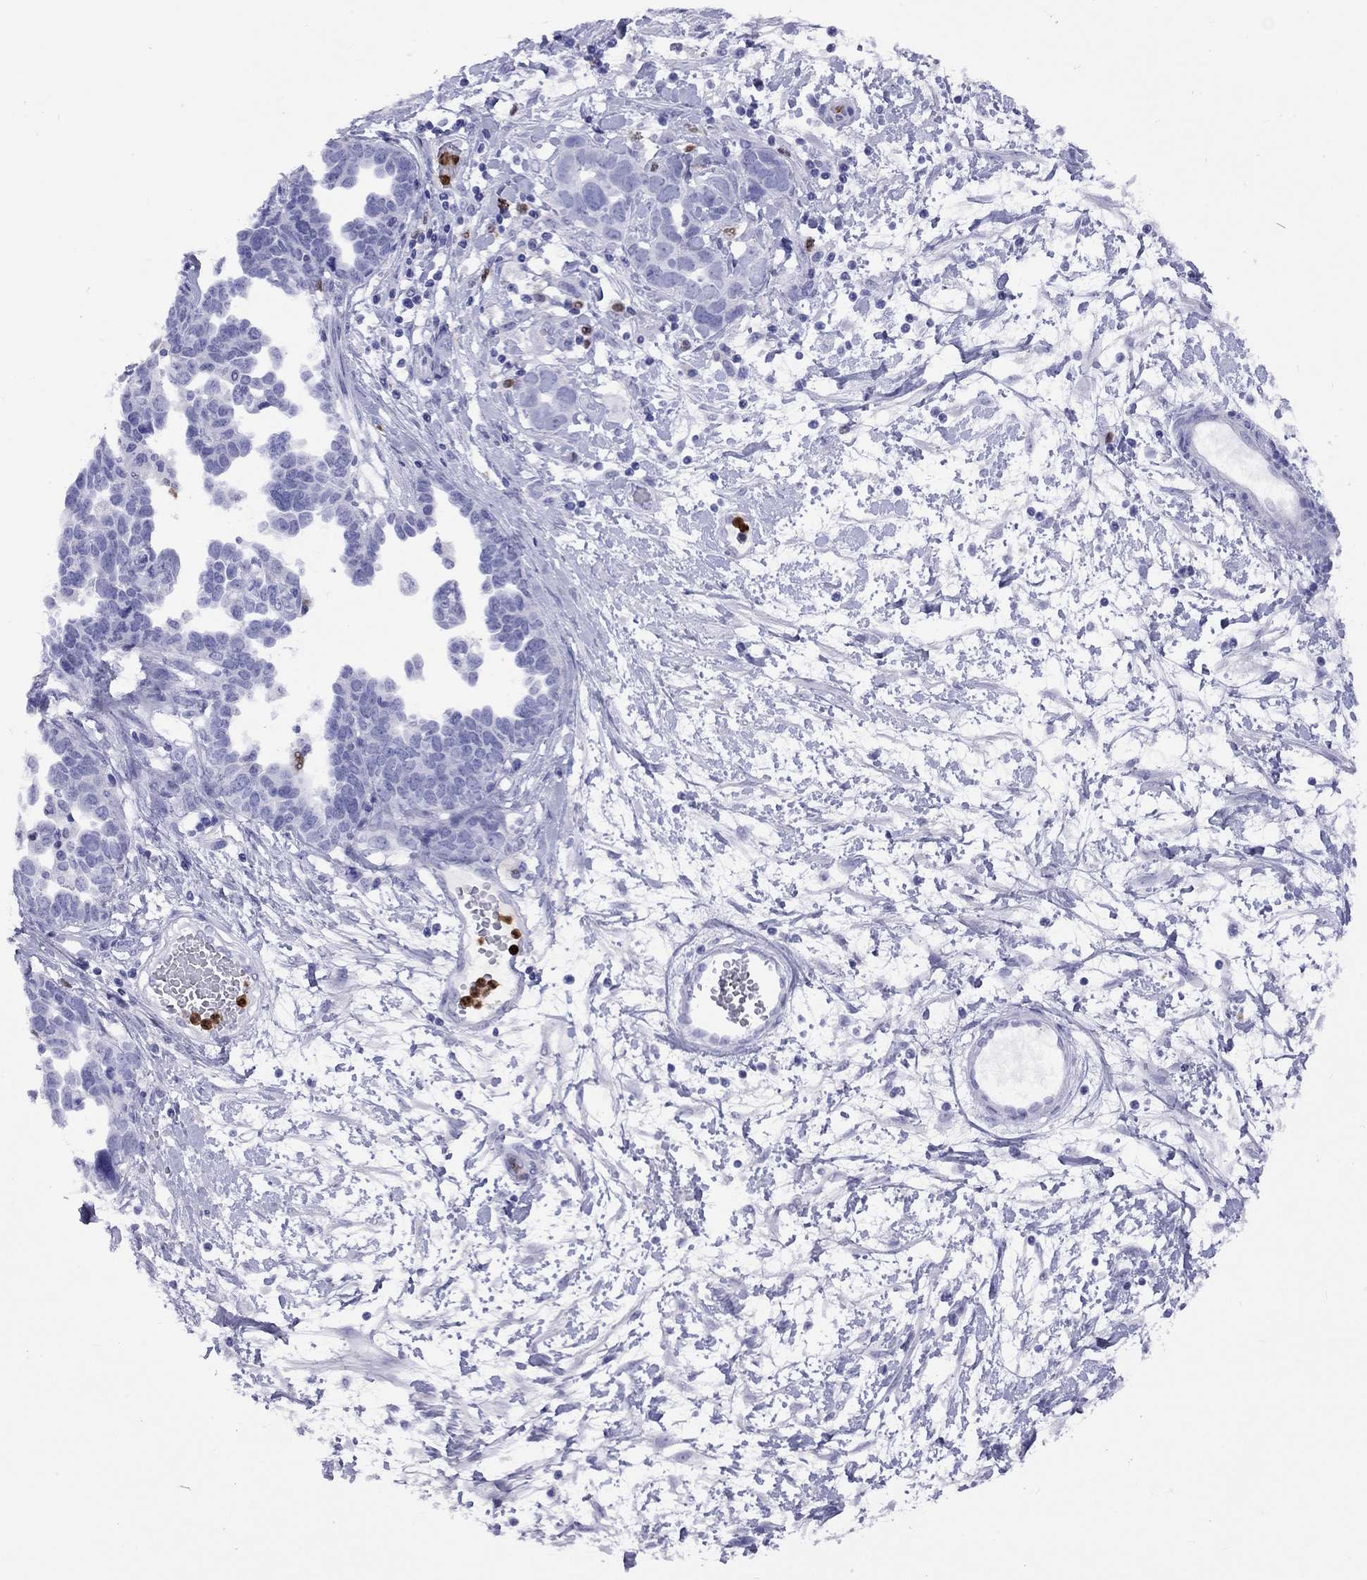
{"staining": {"intensity": "negative", "quantity": "none", "location": "none"}, "tissue": "ovarian cancer", "cell_type": "Tumor cells", "image_type": "cancer", "snomed": [{"axis": "morphology", "description": "Cystadenocarcinoma, serous, NOS"}, {"axis": "topography", "description": "Ovary"}], "caption": "Tumor cells show no significant protein positivity in ovarian cancer.", "gene": "SLAMF1", "patient": {"sex": "female", "age": 54}}